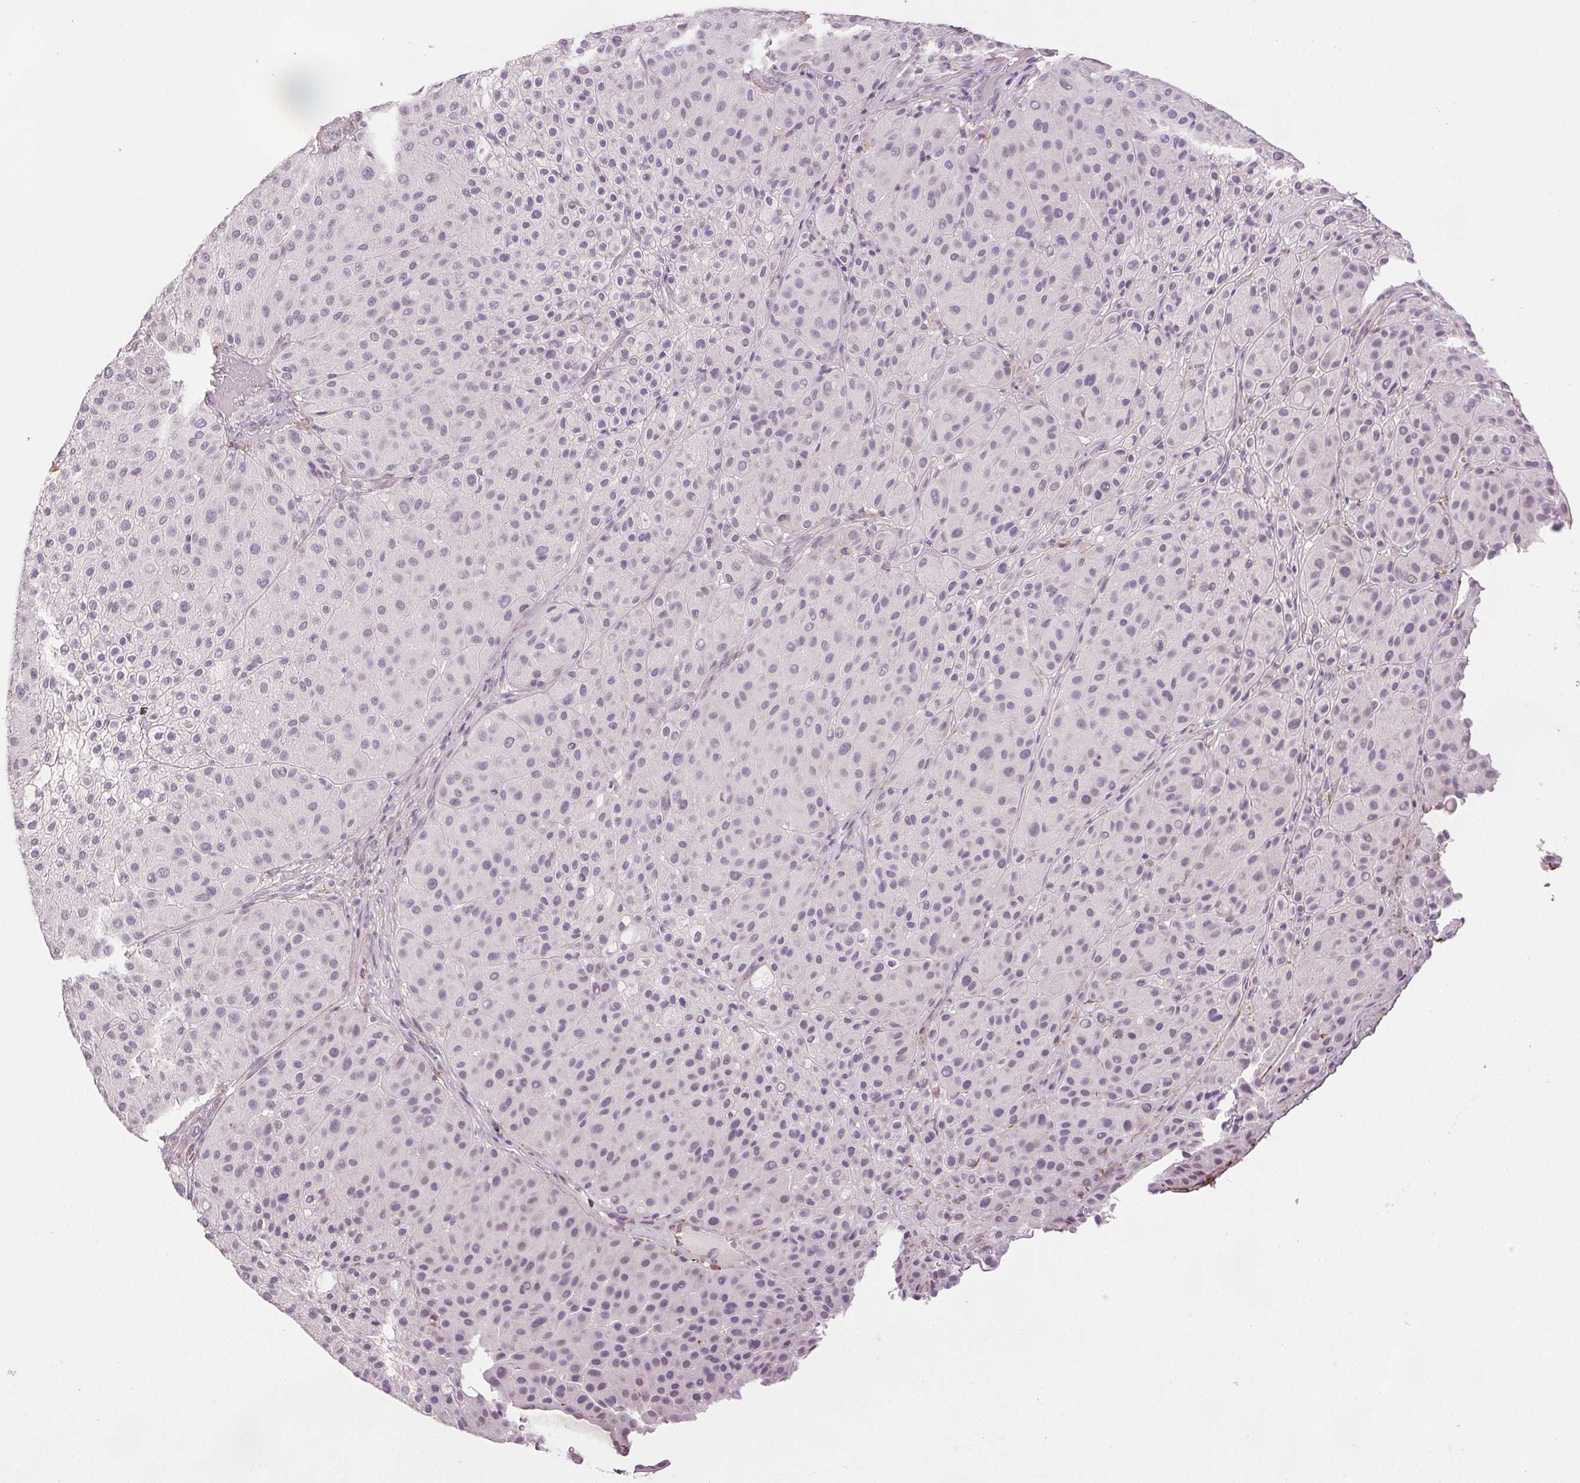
{"staining": {"intensity": "negative", "quantity": "none", "location": "none"}, "tissue": "melanoma", "cell_type": "Tumor cells", "image_type": "cancer", "snomed": [{"axis": "morphology", "description": "Malignant melanoma, Metastatic site"}, {"axis": "topography", "description": "Smooth muscle"}], "caption": "High power microscopy micrograph of an immunohistochemistry image of melanoma, revealing no significant expression in tumor cells.", "gene": "FBN1", "patient": {"sex": "male", "age": 41}}